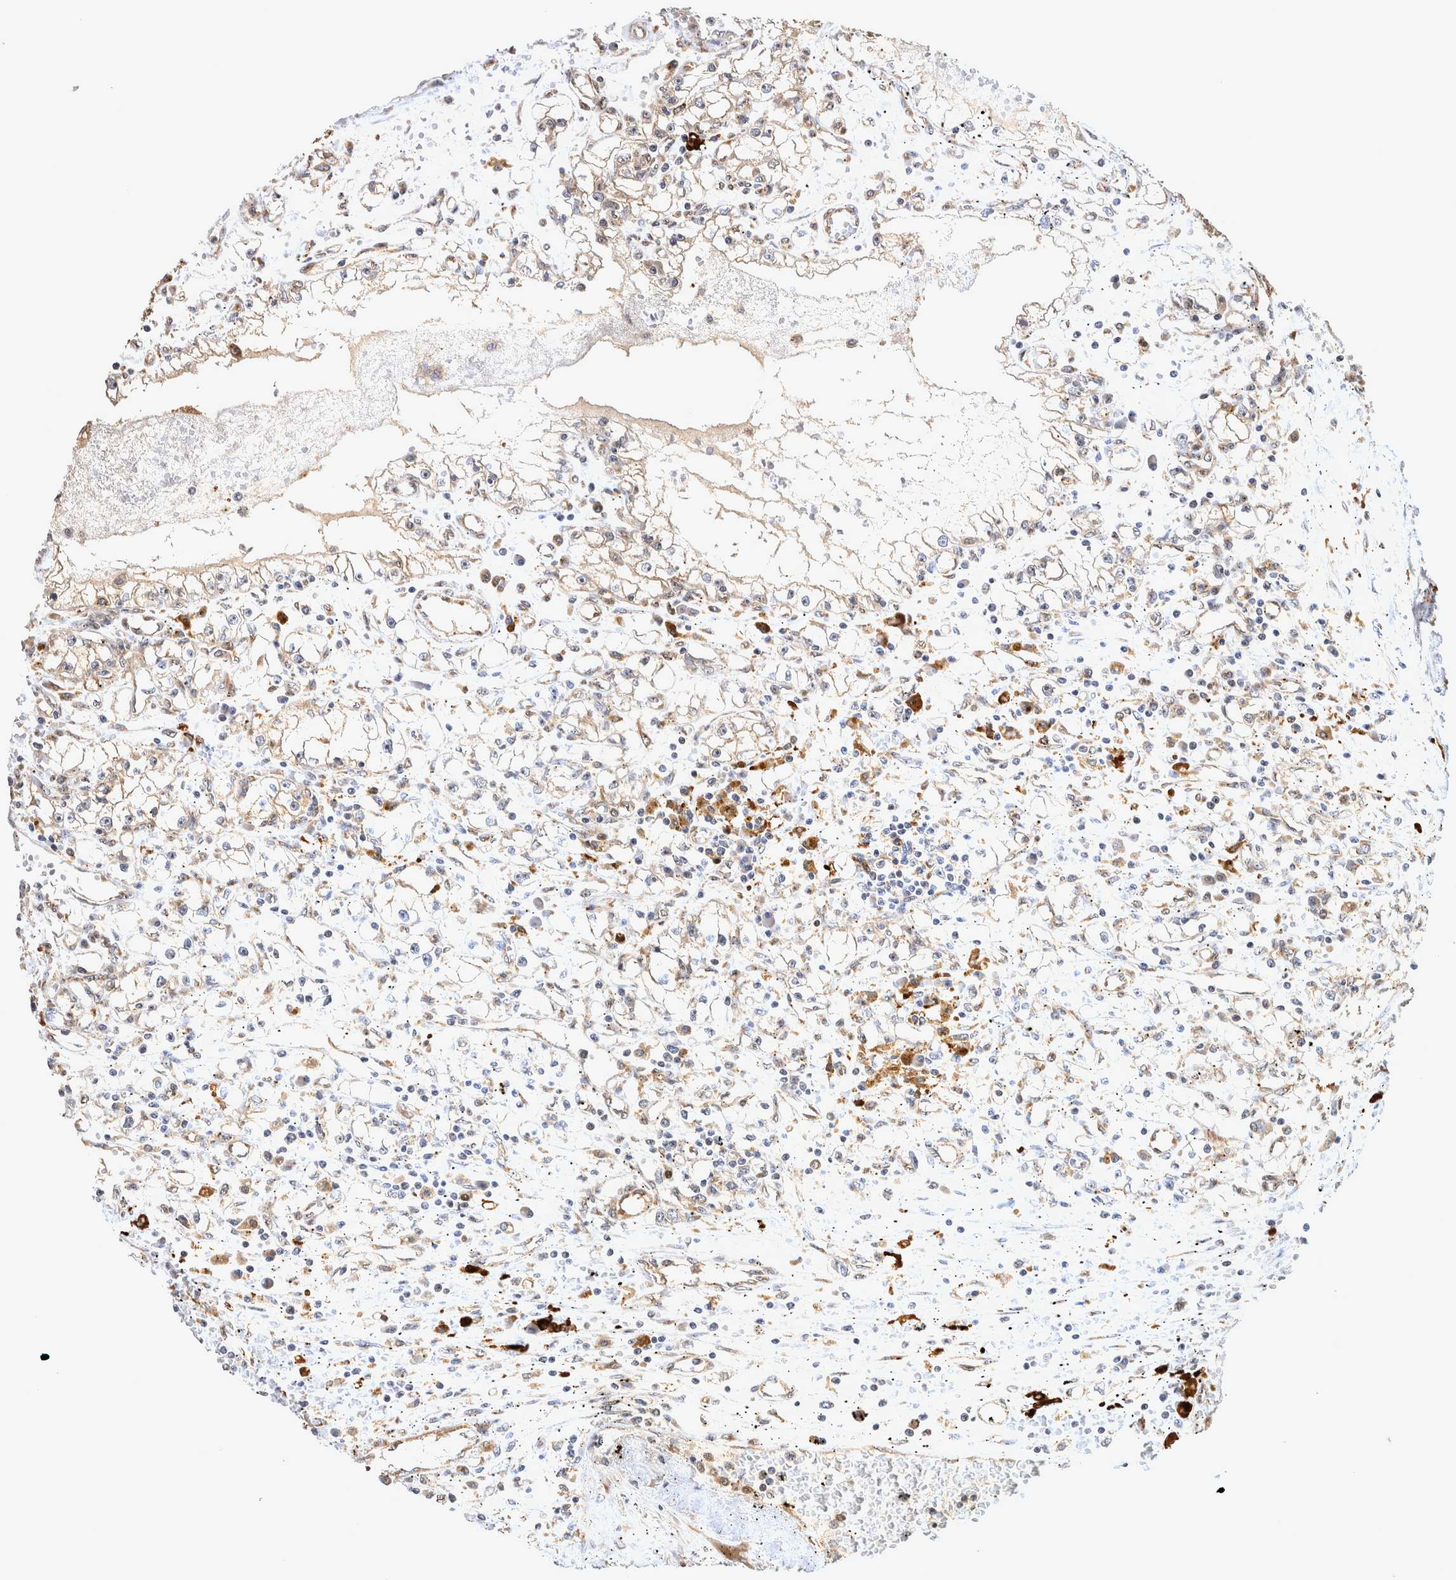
{"staining": {"intensity": "weak", "quantity": "<25%", "location": "cytoplasmic/membranous"}, "tissue": "renal cancer", "cell_type": "Tumor cells", "image_type": "cancer", "snomed": [{"axis": "morphology", "description": "Adenocarcinoma, NOS"}, {"axis": "topography", "description": "Kidney"}], "caption": "IHC of human renal cancer displays no positivity in tumor cells.", "gene": "ATXN2", "patient": {"sex": "male", "age": 56}}